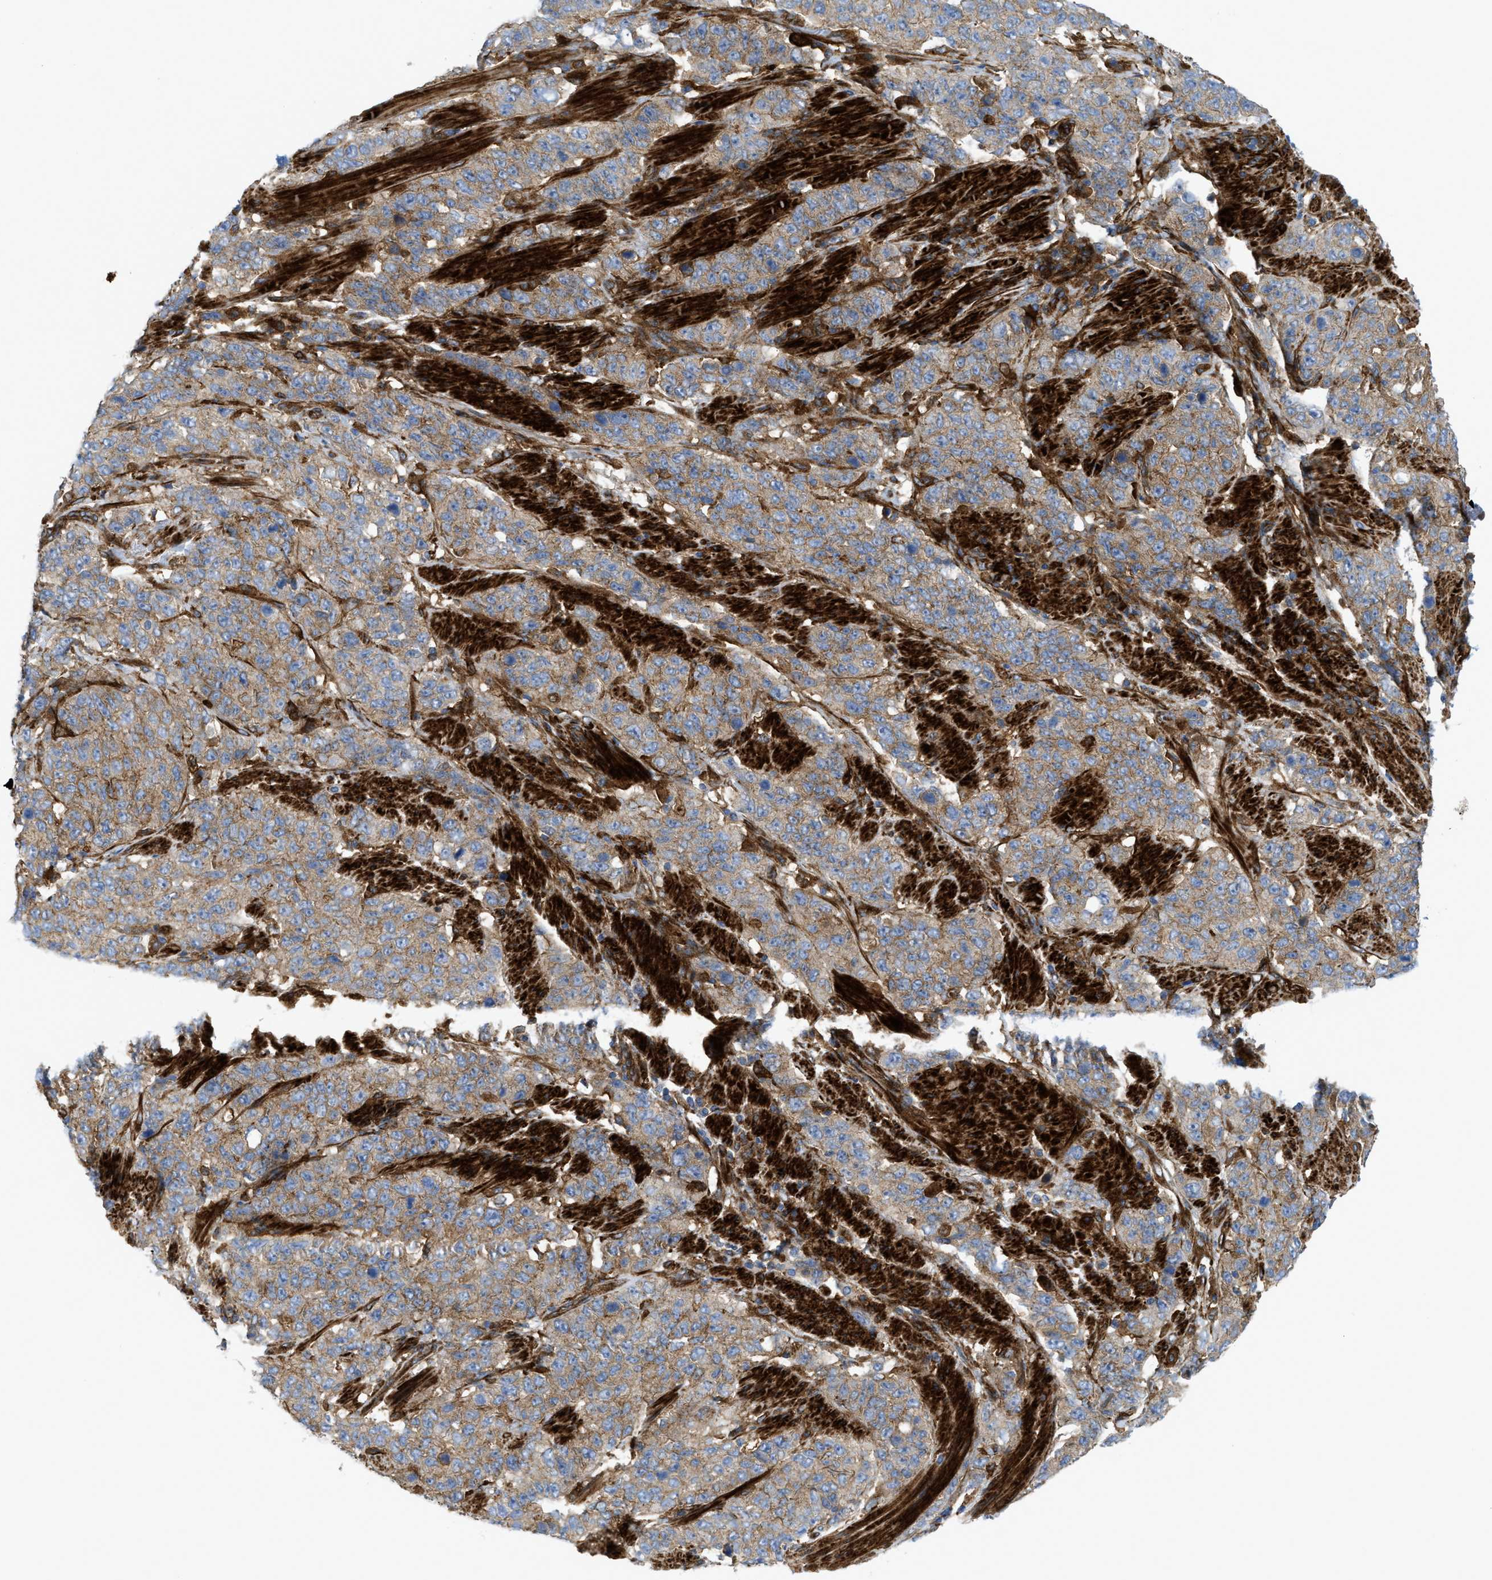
{"staining": {"intensity": "weak", "quantity": "25%-75%", "location": "cytoplasmic/membranous"}, "tissue": "stomach cancer", "cell_type": "Tumor cells", "image_type": "cancer", "snomed": [{"axis": "morphology", "description": "Adenocarcinoma, NOS"}, {"axis": "topography", "description": "Stomach"}], "caption": "IHC of stomach cancer reveals low levels of weak cytoplasmic/membranous positivity in about 25%-75% of tumor cells.", "gene": "PICALM", "patient": {"sex": "male", "age": 48}}